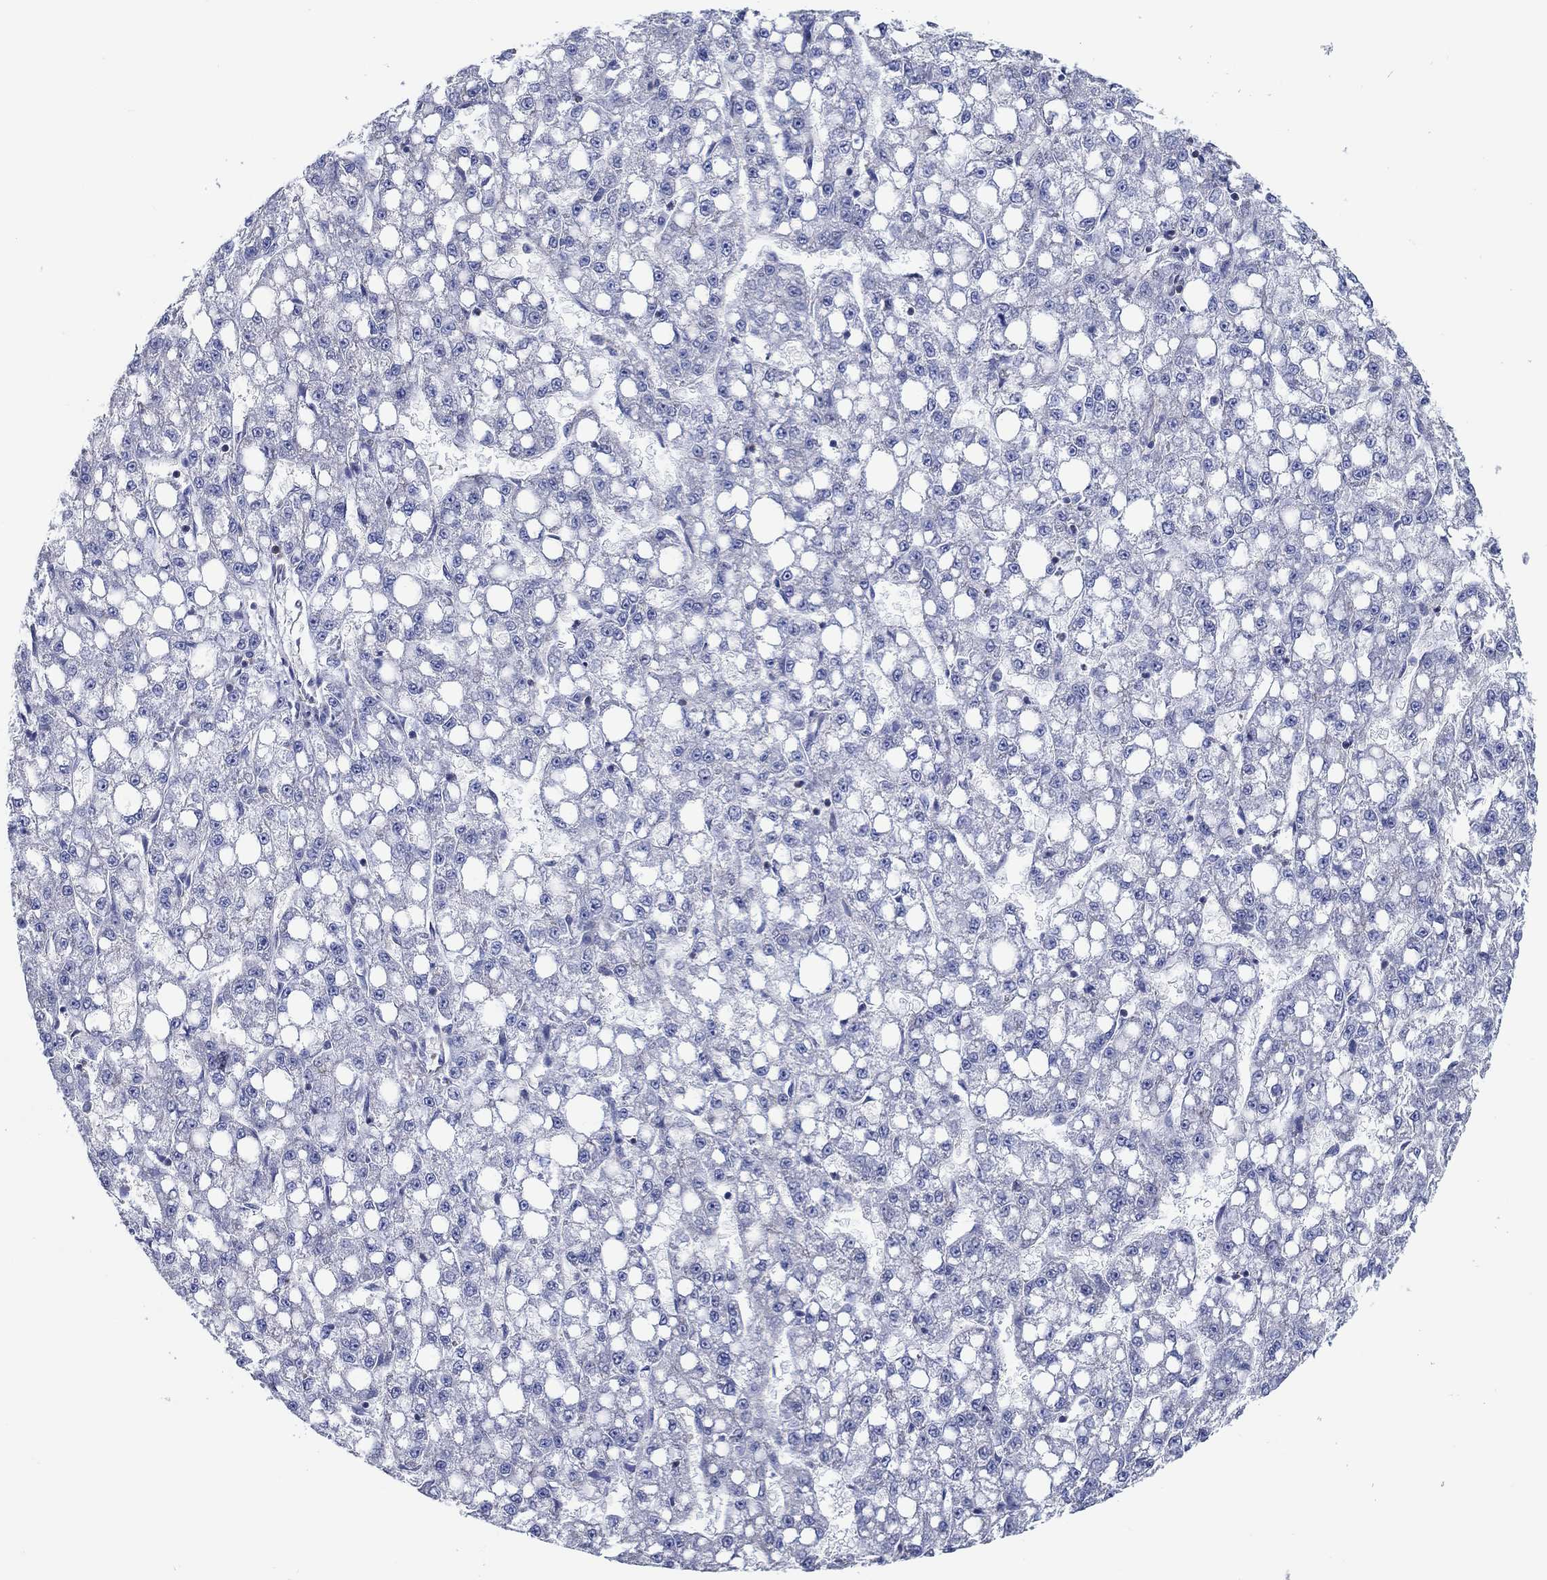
{"staining": {"intensity": "negative", "quantity": "none", "location": "none"}, "tissue": "liver cancer", "cell_type": "Tumor cells", "image_type": "cancer", "snomed": [{"axis": "morphology", "description": "Carcinoma, Hepatocellular, NOS"}, {"axis": "topography", "description": "Liver"}], "caption": "The micrograph reveals no significant expression in tumor cells of hepatocellular carcinoma (liver).", "gene": "FMN1", "patient": {"sex": "female", "age": 65}}